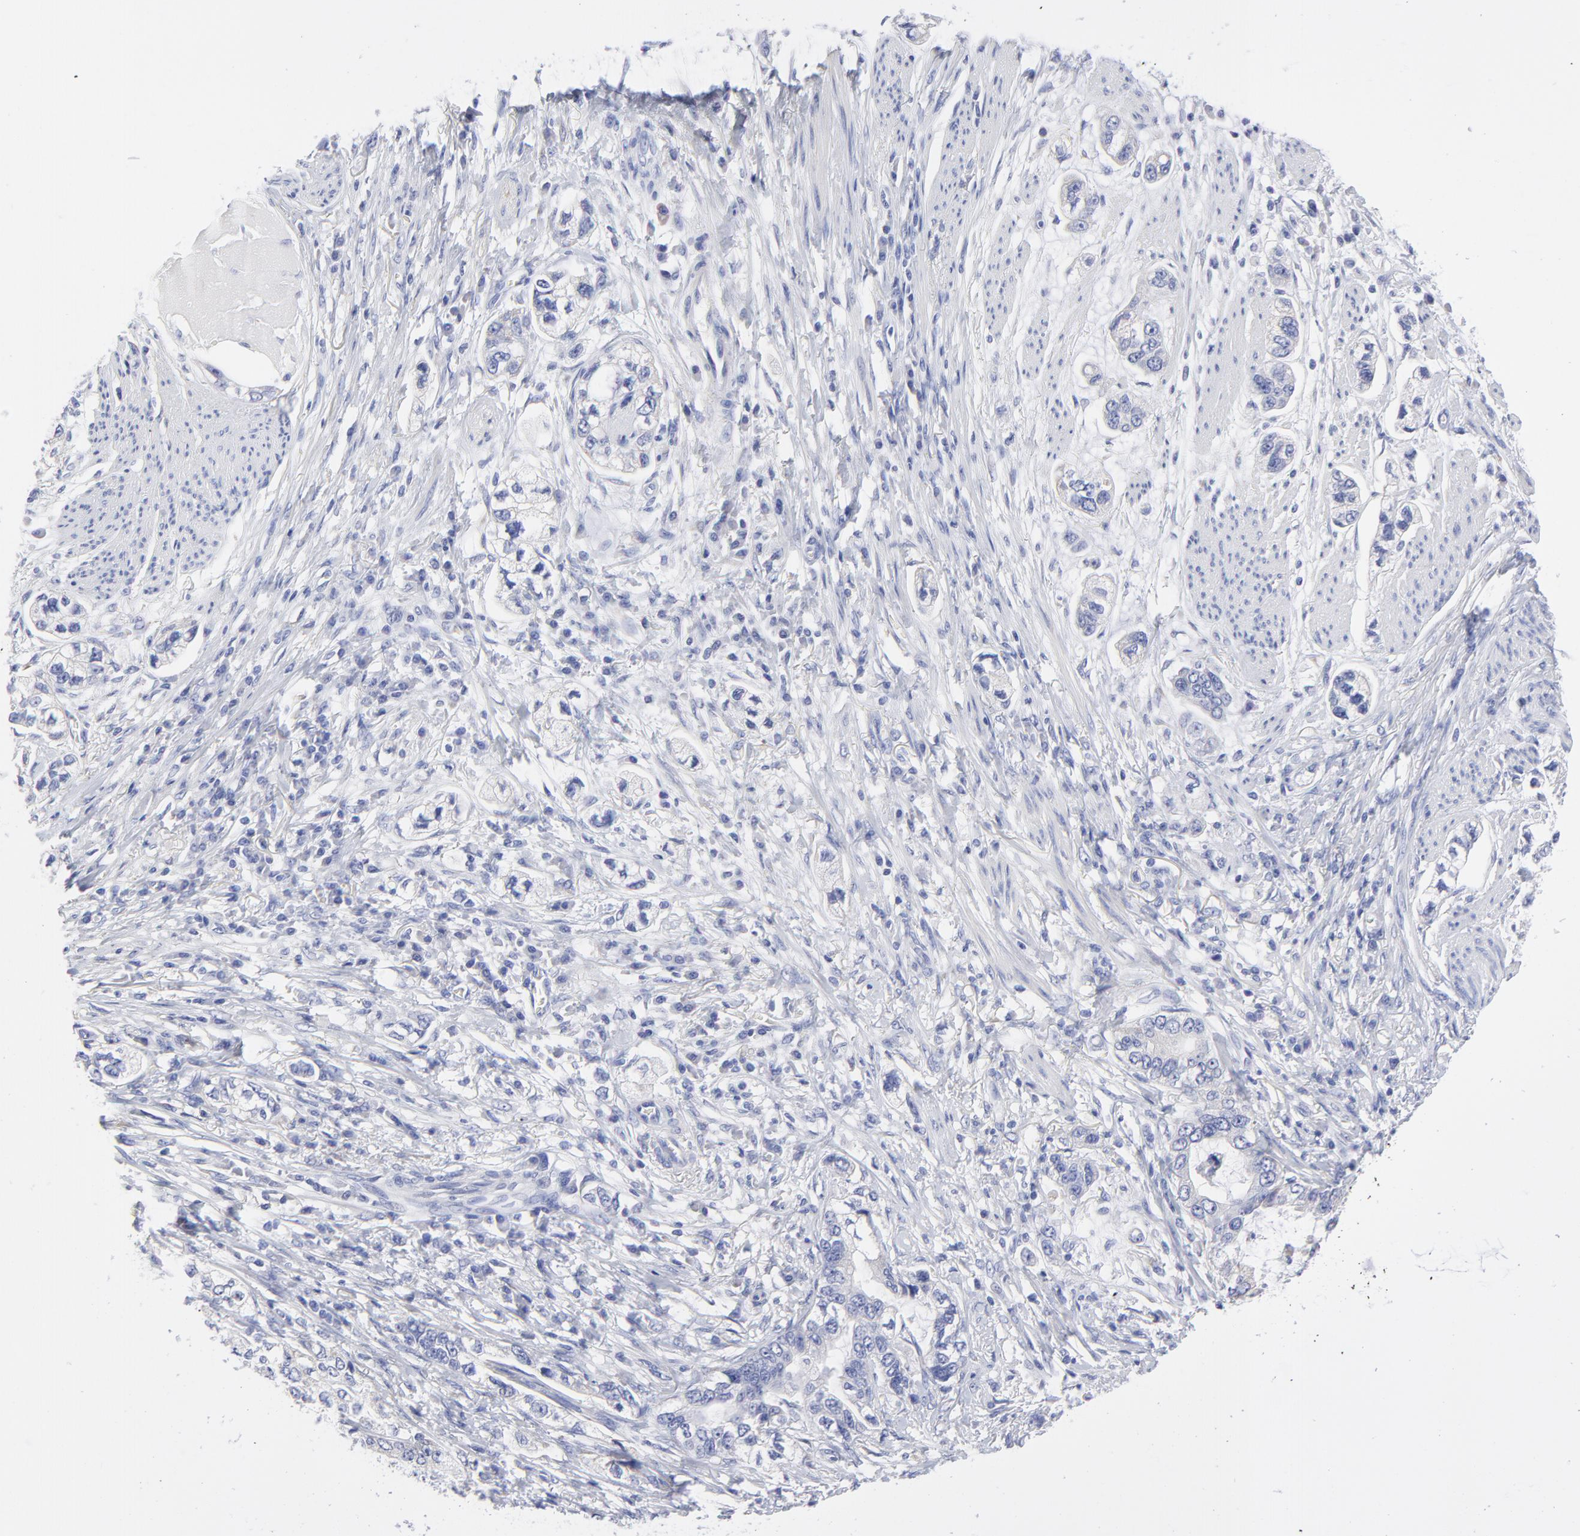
{"staining": {"intensity": "negative", "quantity": "none", "location": "none"}, "tissue": "stomach cancer", "cell_type": "Tumor cells", "image_type": "cancer", "snomed": [{"axis": "morphology", "description": "Adenocarcinoma, NOS"}, {"axis": "topography", "description": "Stomach, lower"}], "caption": "This is a histopathology image of immunohistochemistry staining of adenocarcinoma (stomach), which shows no expression in tumor cells.", "gene": "DUSP9", "patient": {"sex": "female", "age": 93}}